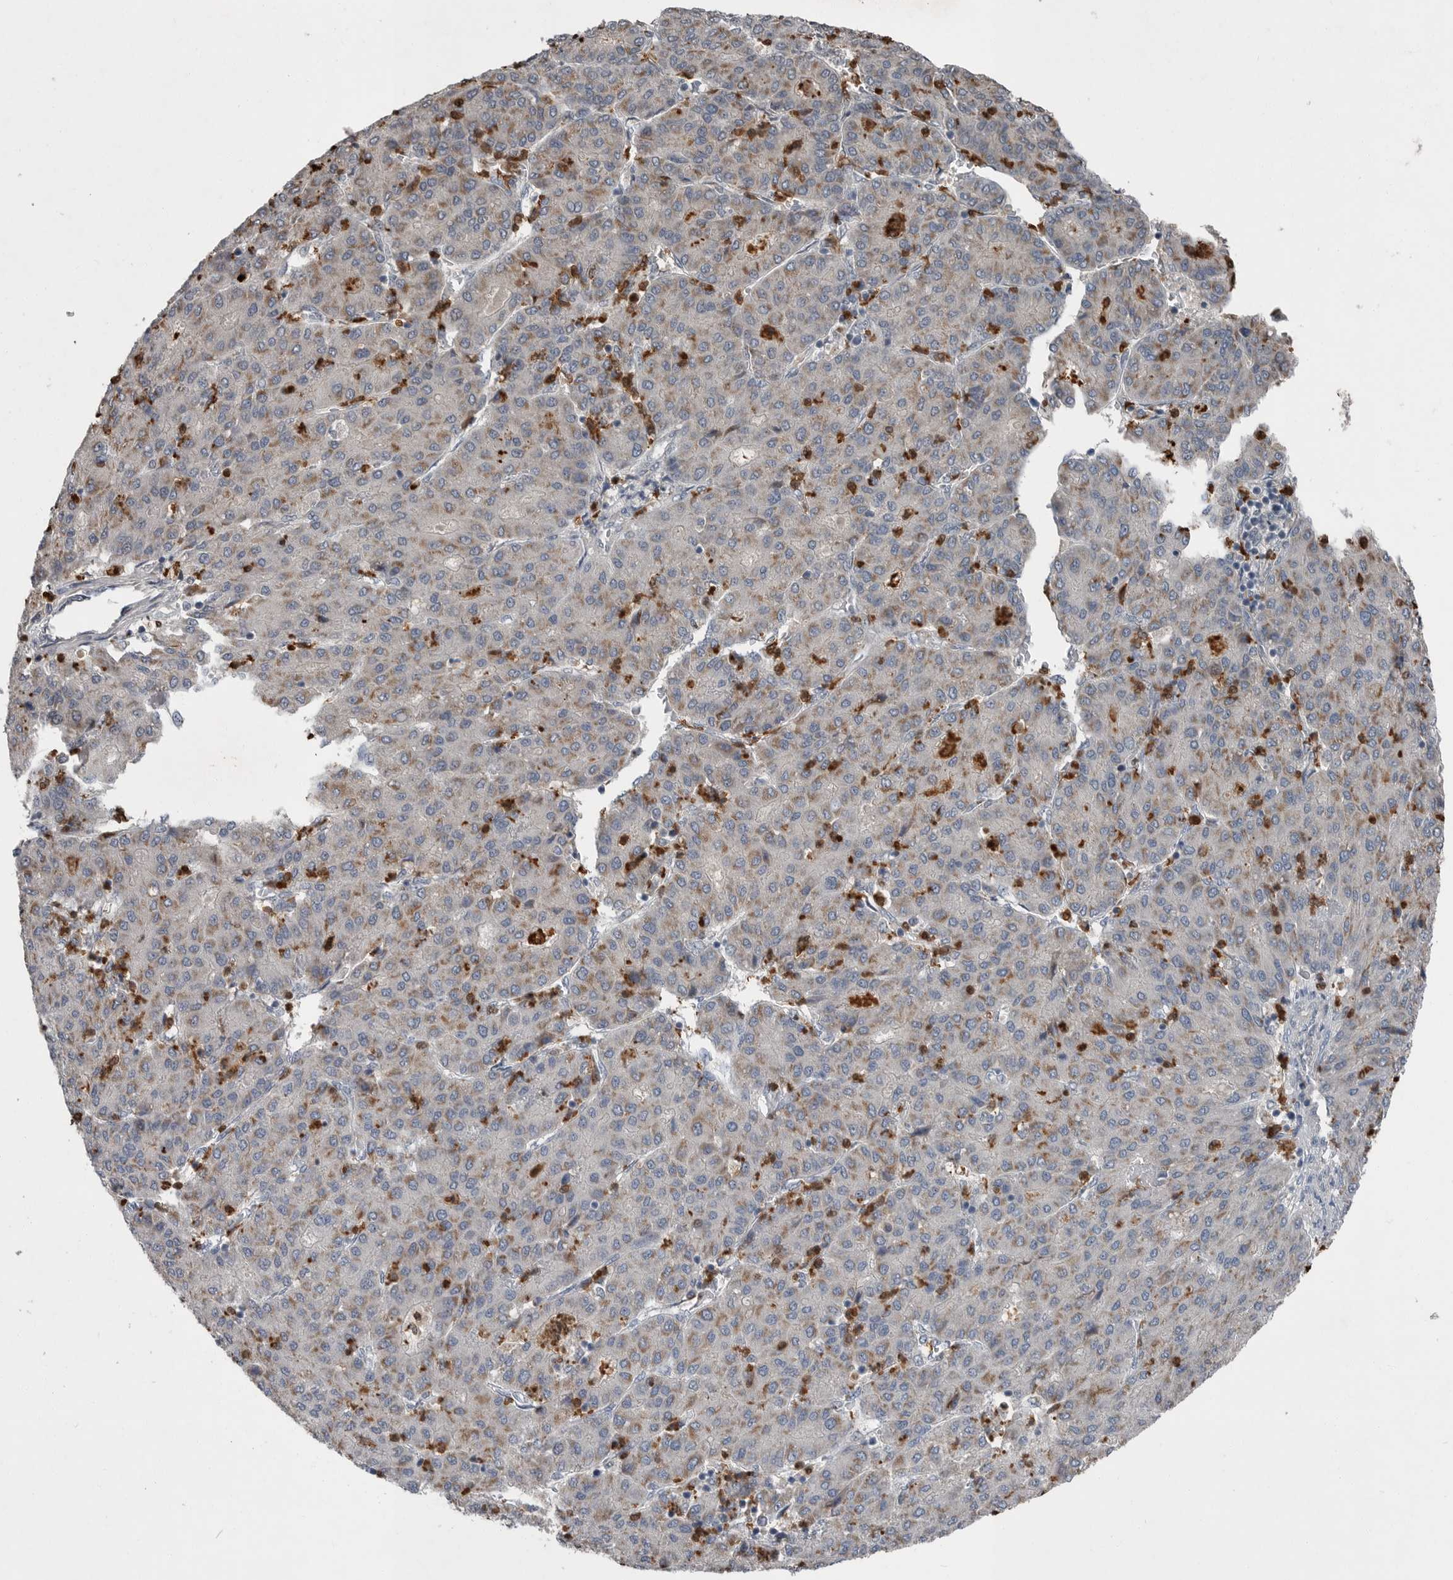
{"staining": {"intensity": "weak", "quantity": "25%-75%", "location": "cytoplasmic/membranous"}, "tissue": "liver cancer", "cell_type": "Tumor cells", "image_type": "cancer", "snomed": [{"axis": "morphology", "description": "Carcinoma, Hepatocellular, NOS"}, {"axis": "topography", "description": "Liver"}], "caption": "Protein analysis of hepatocellular carcinoma (liver) tissue exhibits weak cytoplasmic/membranous expression in approximately 25%-75% of tumor cells. The protein is stained brown, and the nuclei are stained in blue (DAB IHC with brightfield microscopy, high magnification).", "gene": "SCP2", "patient": {"sex": "male", "age": 65}}